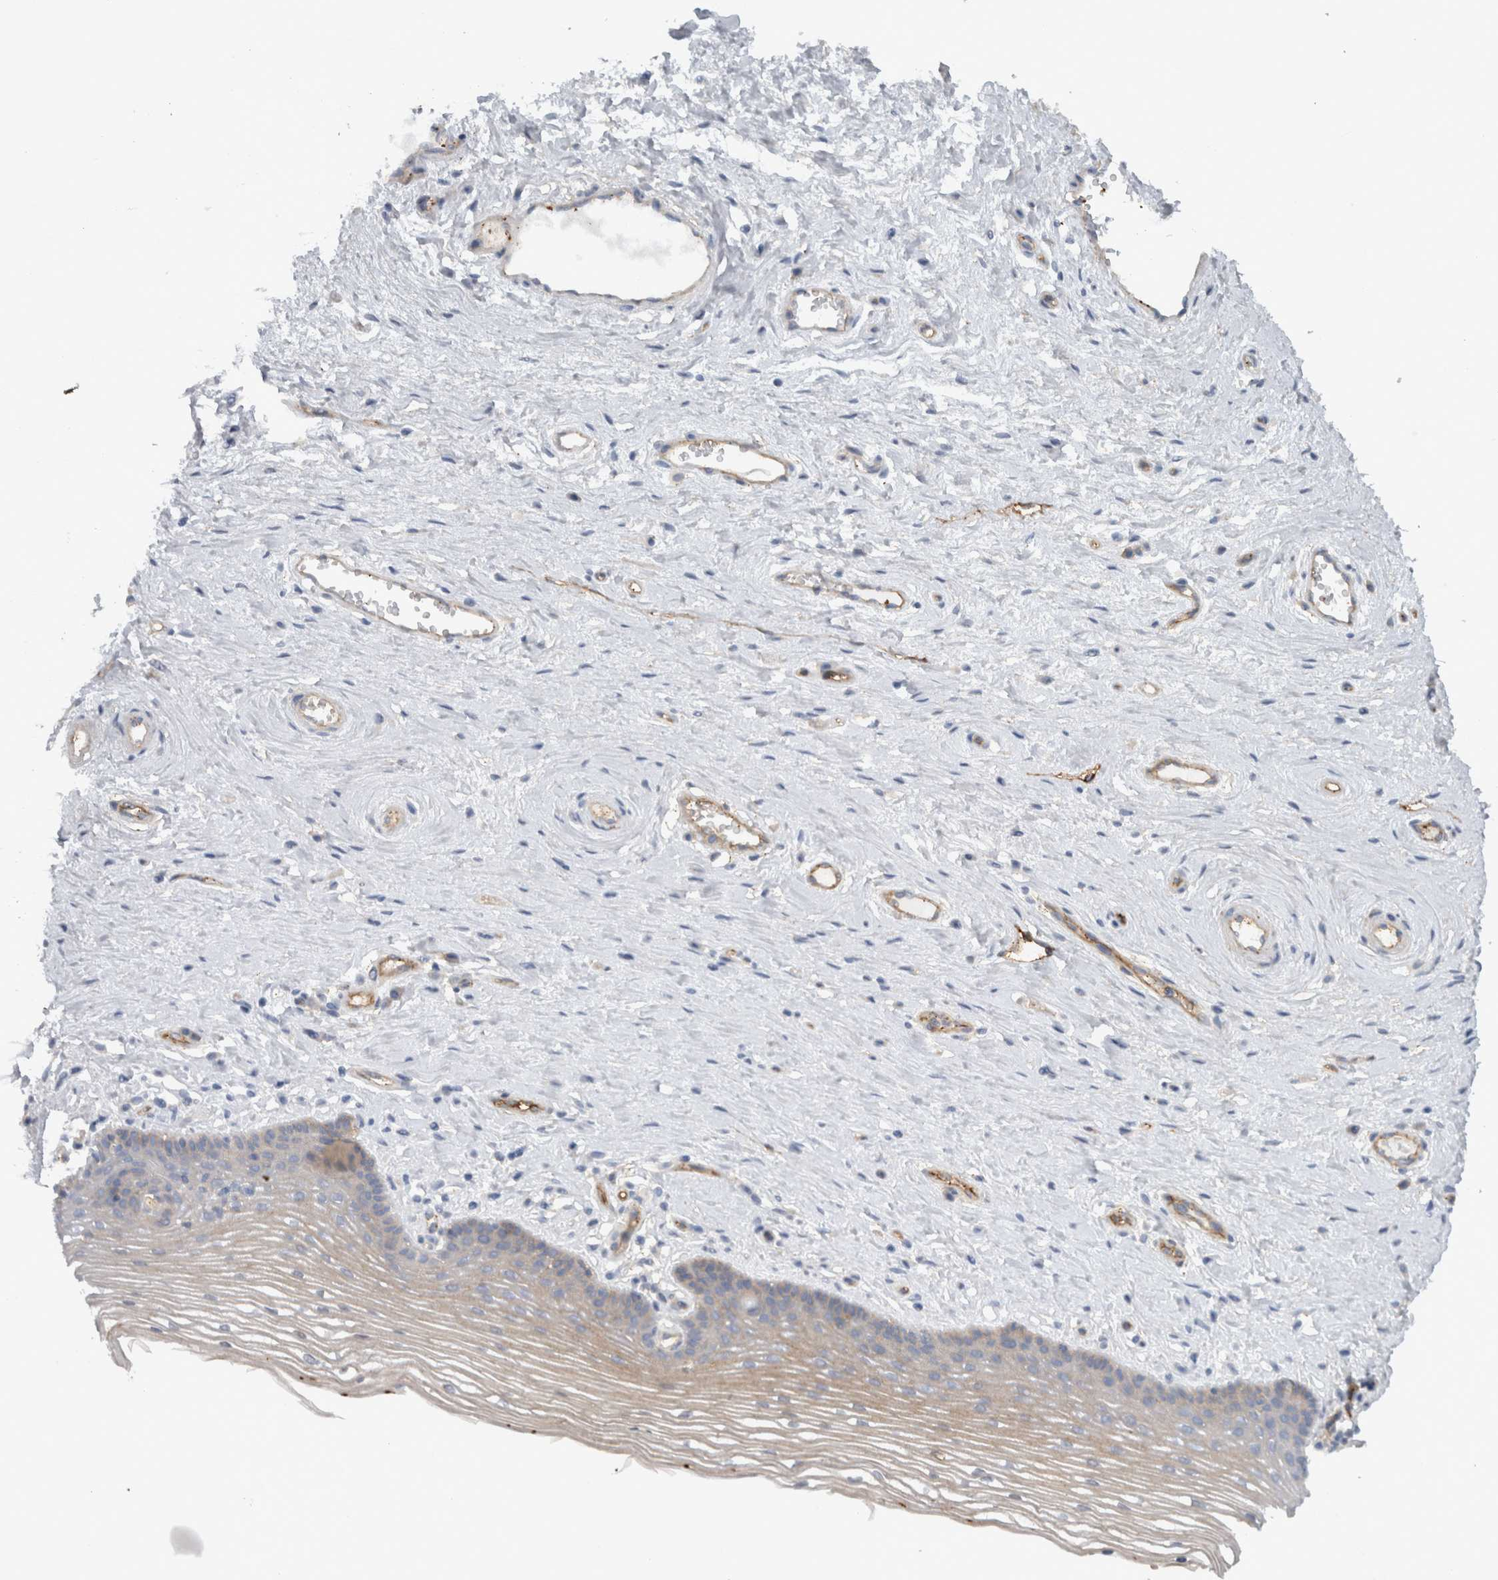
{"staining": {"intensity": "weak", "quantity": "<25%", "location": "cytoplasmic/membranous"}, "tissue": "vagina", "cell_type": "Squamous epithelial cells", "image_type": "normal", "snomed": [{"axis": "morphology", "description": "Normal tissue, NOS"}, {"axis": "topography", "description": "Vagina"}], "caption": "An image of human vagina is negative for staining in squamous epithelial cells.", "gene": "CD59", "patient": {"sex": "female", "age": 46}}